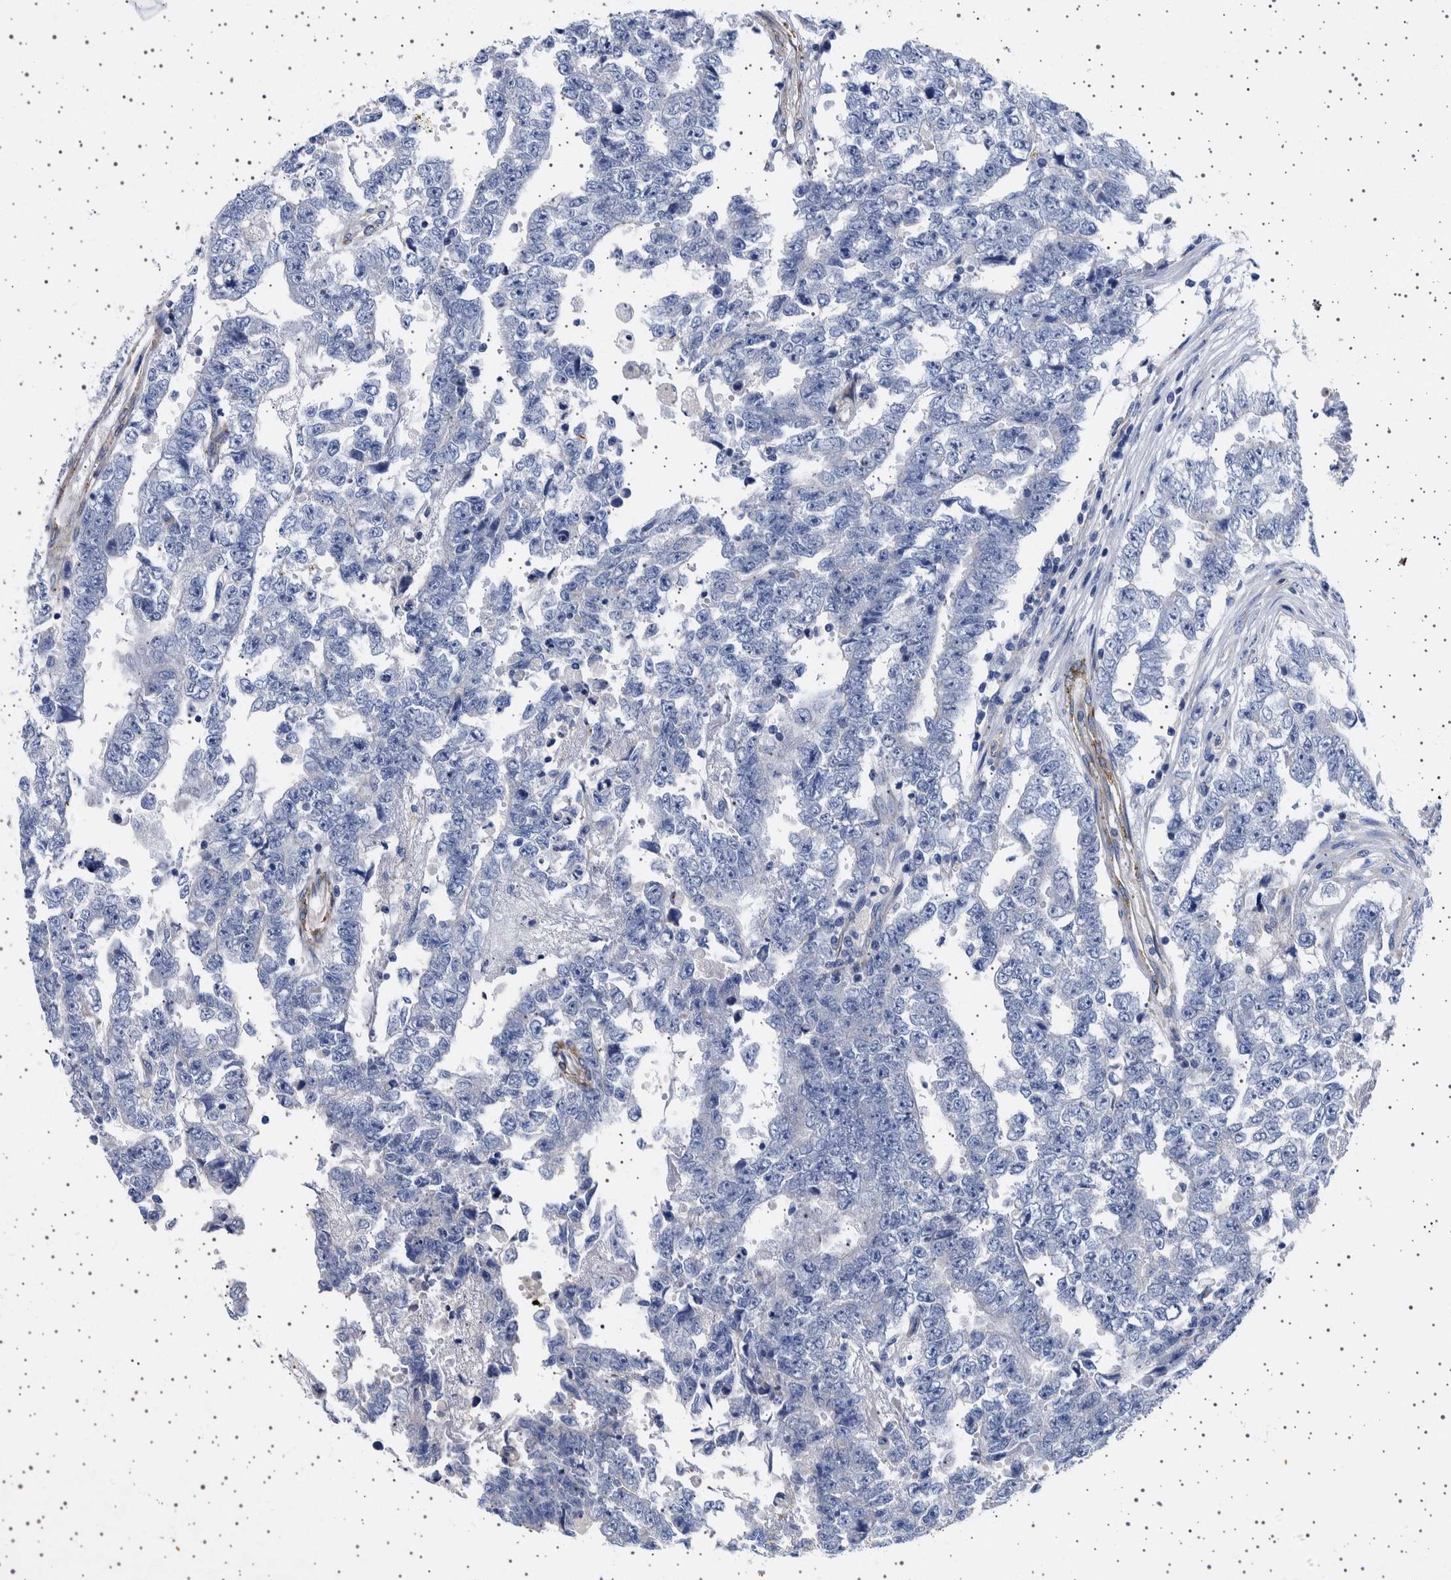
{"staining": {"intensity": "negative", "quantity": "none", "location": "none"}, "tissue": "testis cancer", "cell_type": "Tumor cells", "image_type": "cancer", "snomed": [{"axis": "morphology", "description": "Carcinoma, Embryonal, NOS"}, {"axis": "topography", "description": "Testis"}], "caption": "Embryonal carcinoma (testis) was stained to show a protein in brown. There is no significant positivity in tumor cells. (DAB (3,3'-diaminobenzidine) IHC visualized using brightfield microscopy, high magnification).", "gene": "SEPTIN4", "patient": {"sex": "male", "age": 25}}